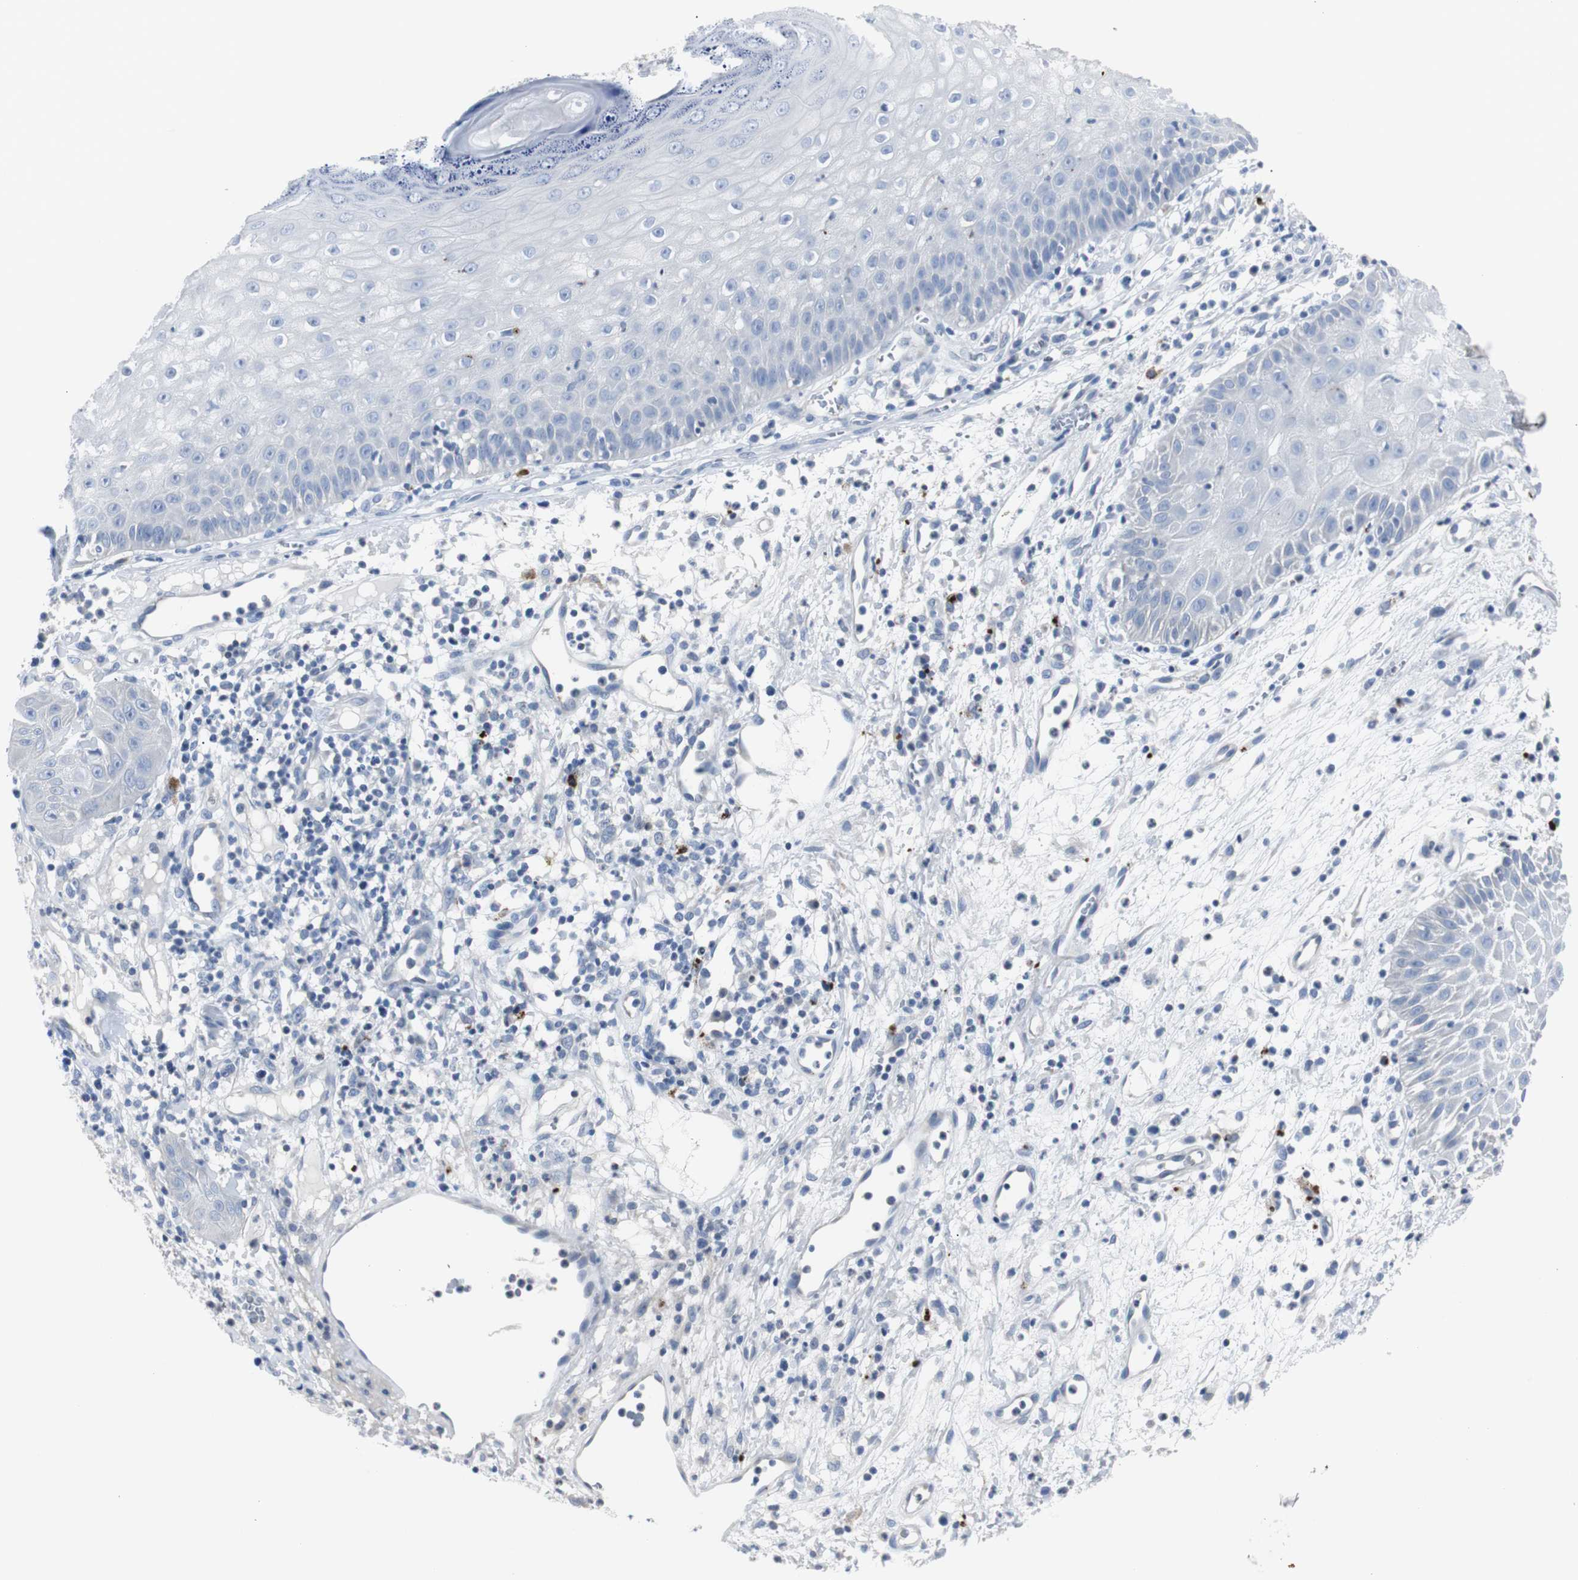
{"staining": {"intensity": "negative", "quantity": "none", "location": "none"}, "tissue": "skin cancer", "cell_type": "Tumor cells", "image_type": "cancer", "snomed": [{"axis": "morphology", "description": "Squamous cell carcinoma, NOS"}, {"axis": "topography", "description": "Skin"}], "caption": "Micrograph shows no significant protein expression in tumor cells of skin cancer (squamous cell carcinoma).", "gene": "RASA1", "patient": {"sex": "female", "age": 78}}